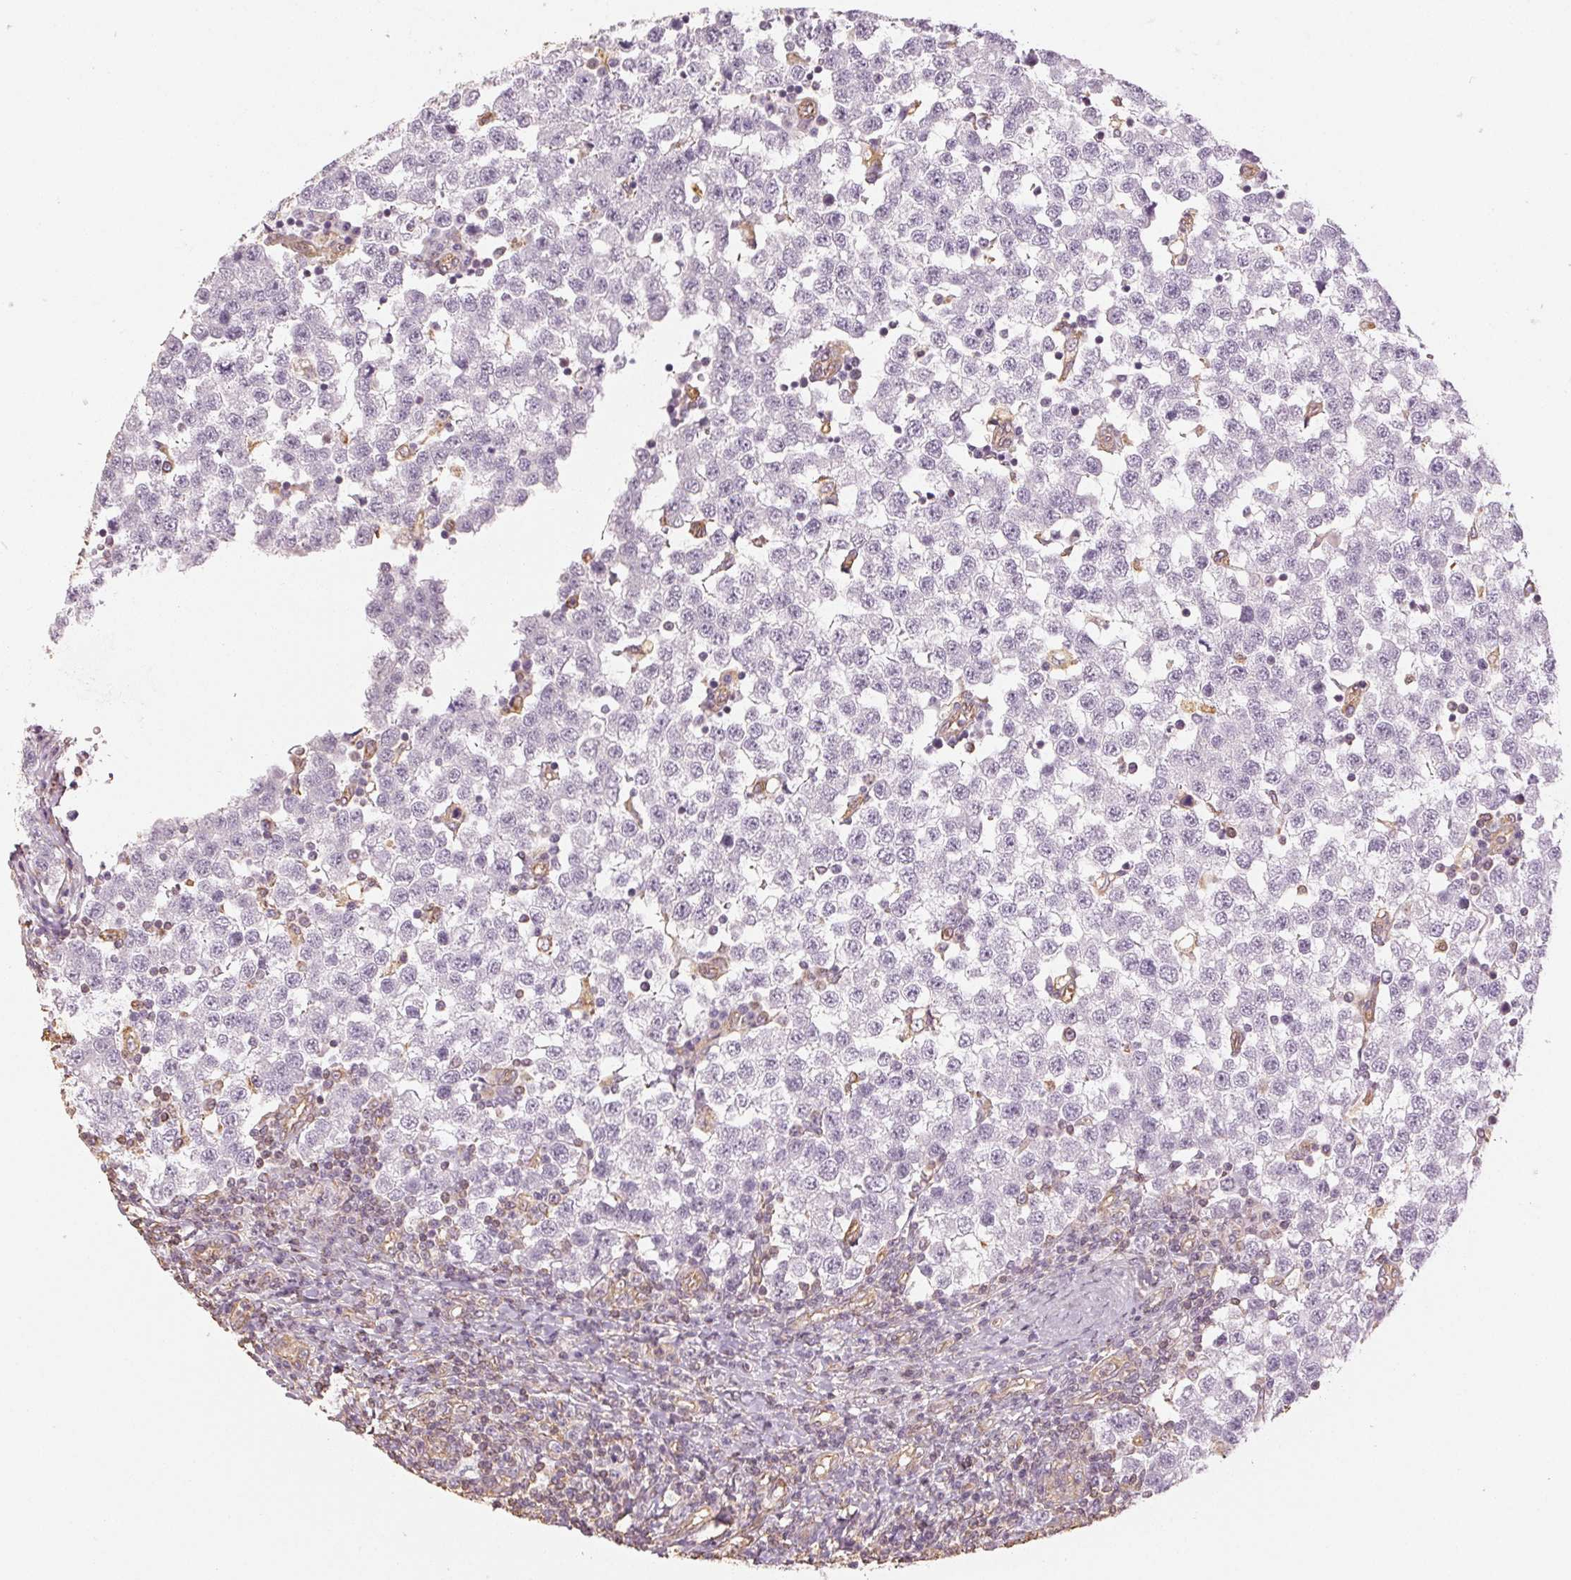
{"staining": {"intensity": "negative", "quantity": "none", "location": "none"}, "tissue": "testis cancer", "cell_type": "Tumor cells", "image_type": "cancer", "snomed": [{"axis": "morphology", "description": "Seminoma, NOS"}, {"axis": "topography", "description": "Testis"}], "caption": "High magnification brightfield microscopy of seminoma (testis) stained with DAB (3,3'-diaminobenzidine) (brown) and counterstained with hematoxylin (blue): tumor cells show no significant expression. (Stains: DAB (3,3'-diaminobenzidine) immunohistochemistry with hematoxylin counter stain, Microscopy: brightfield microscopy at high magnification).", "gene": "COL7A1", "patient": {"sex": "male", "age": 34}}